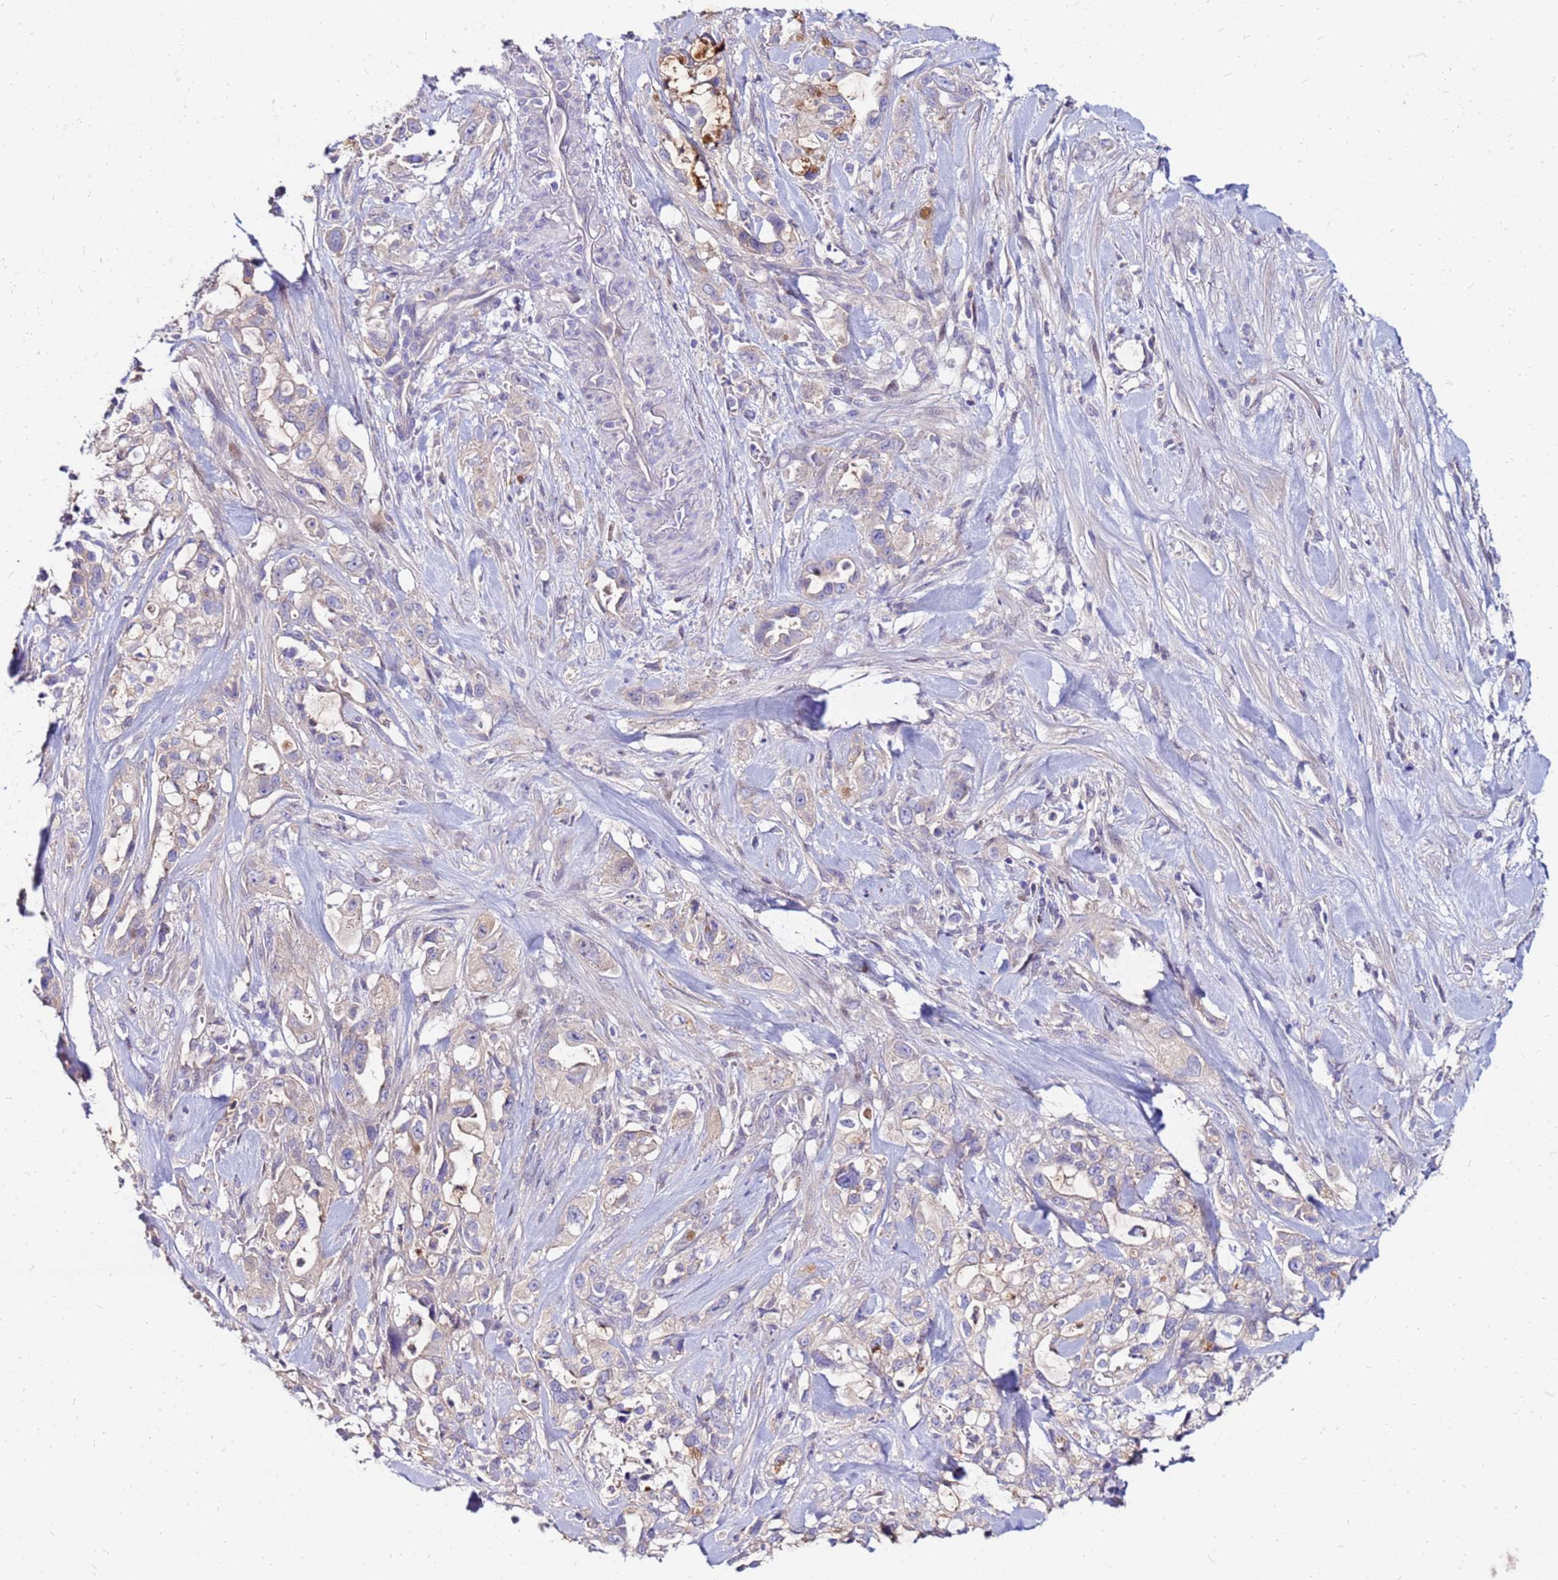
{"staining": {"intensity": "negative", "quantity": "none", "location": "none"}, "tissue": "pancreatic cancer", "cell_type": "Tumor cells", "image_type": "cancer", "snomed": [{"axis": "morphology", "description": "Adenocarcinoma, NOS"}, {"axis": "topography", "description": "Pancreas"}], "caption": "High power microscopy image of an immunohistochemistry (IHC) photomicrograph of pancreatic adenocarcinoma, revealing no significant staining in tumor cells. (DAB (3,3'-diaminobenzidine) immunohistochemistry with hematoxylin counter stain).", "gene": "ARHGEF5", "patient": {"sex": "female", "age": 61}}